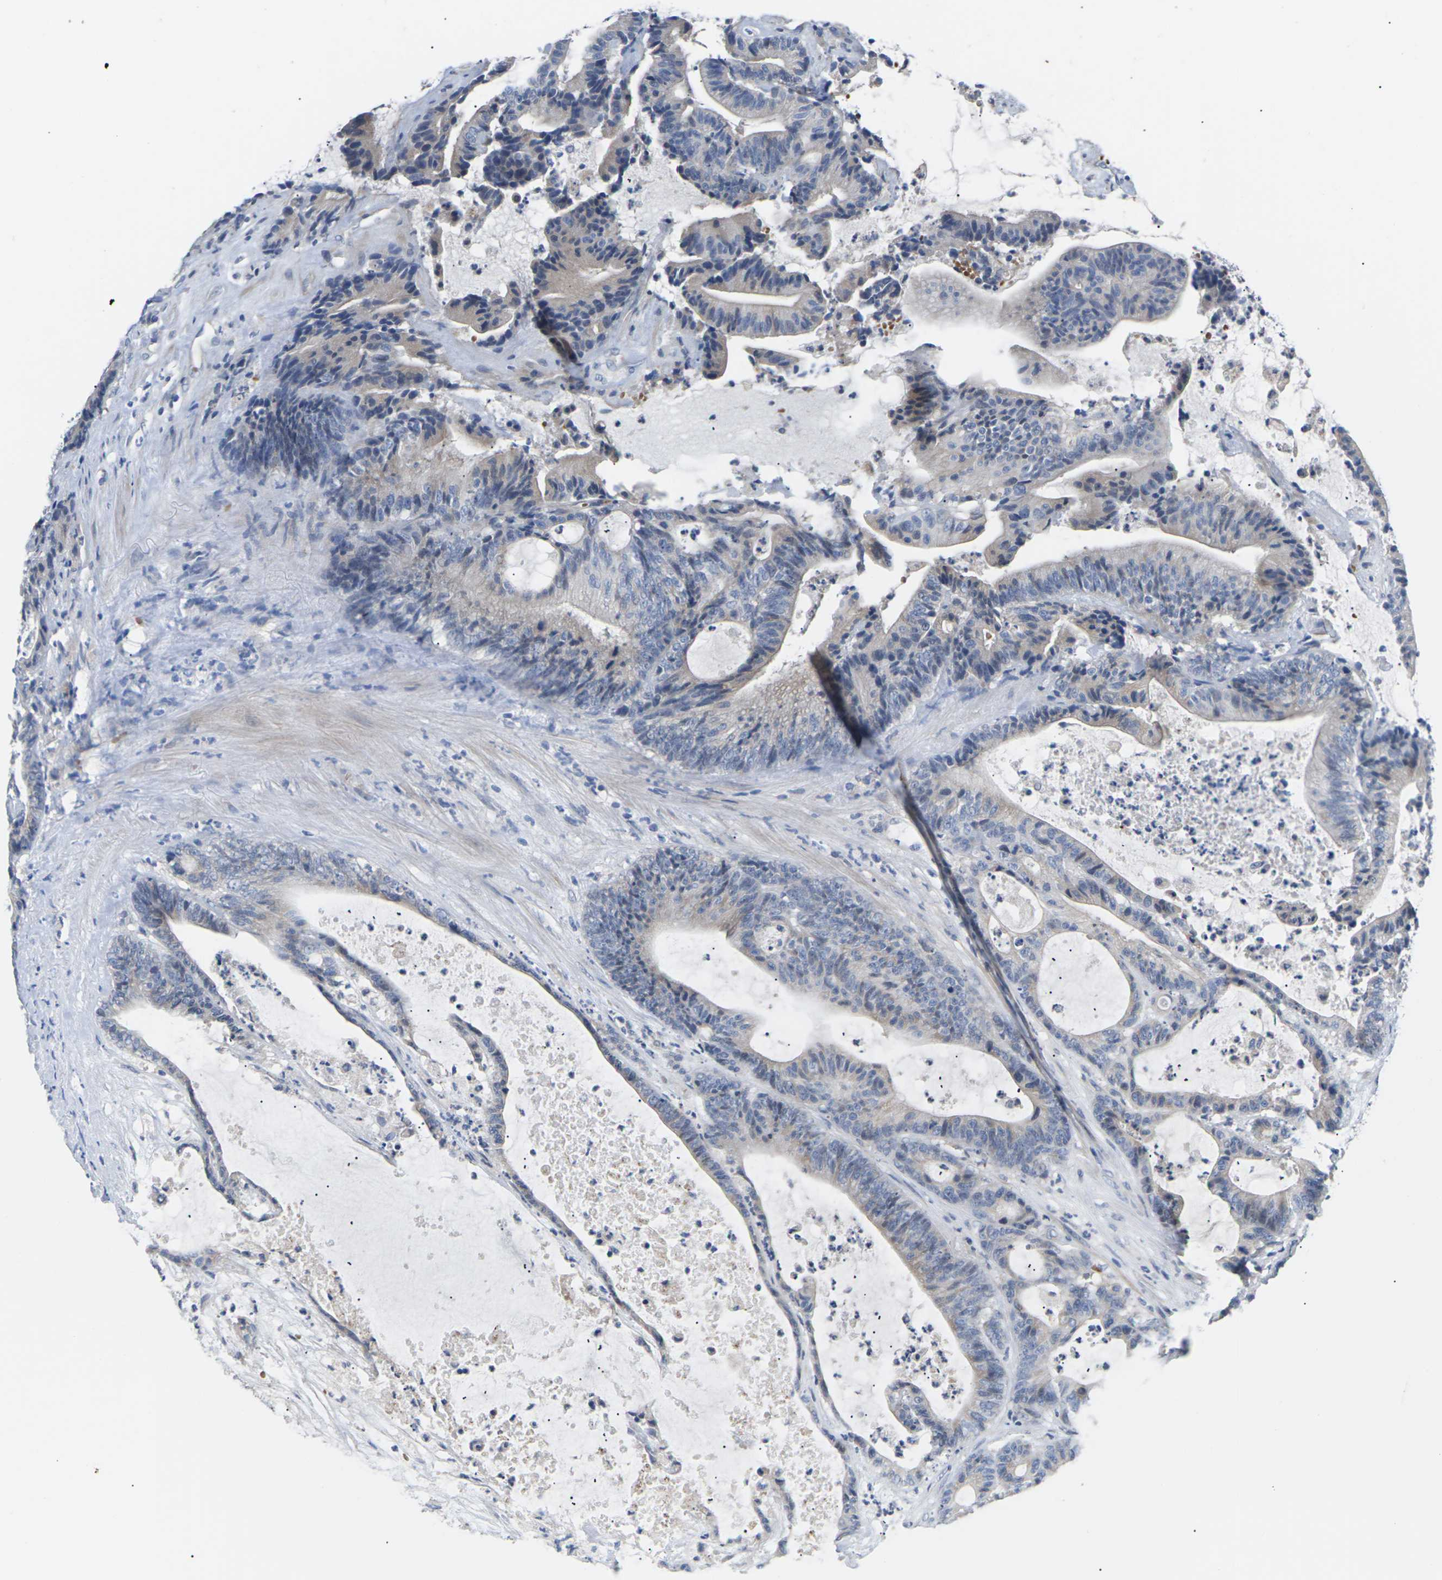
{"staining": {"intensity": "negative", "quantity": "none", "location": "none"}, "tissue": "colorectal cancer", "cell_type": "Tumor cells", "image_type": "cancer", "snomed": [{"axis": "morphology", "description": "Adenocarcinoma, NOS"}, {"axis": "topography", "description": "Colon"}], "caption": "High power microscopy photomicrograph of an immunohistochemistry micrograph of adenocarcinoma (colorectal), revealing no significant positivity in tumor cells. (IHC, brightfield microscopy, high magnification).", "gene": "TMCO4", "patient": {"sex": "female", "age": 84}}